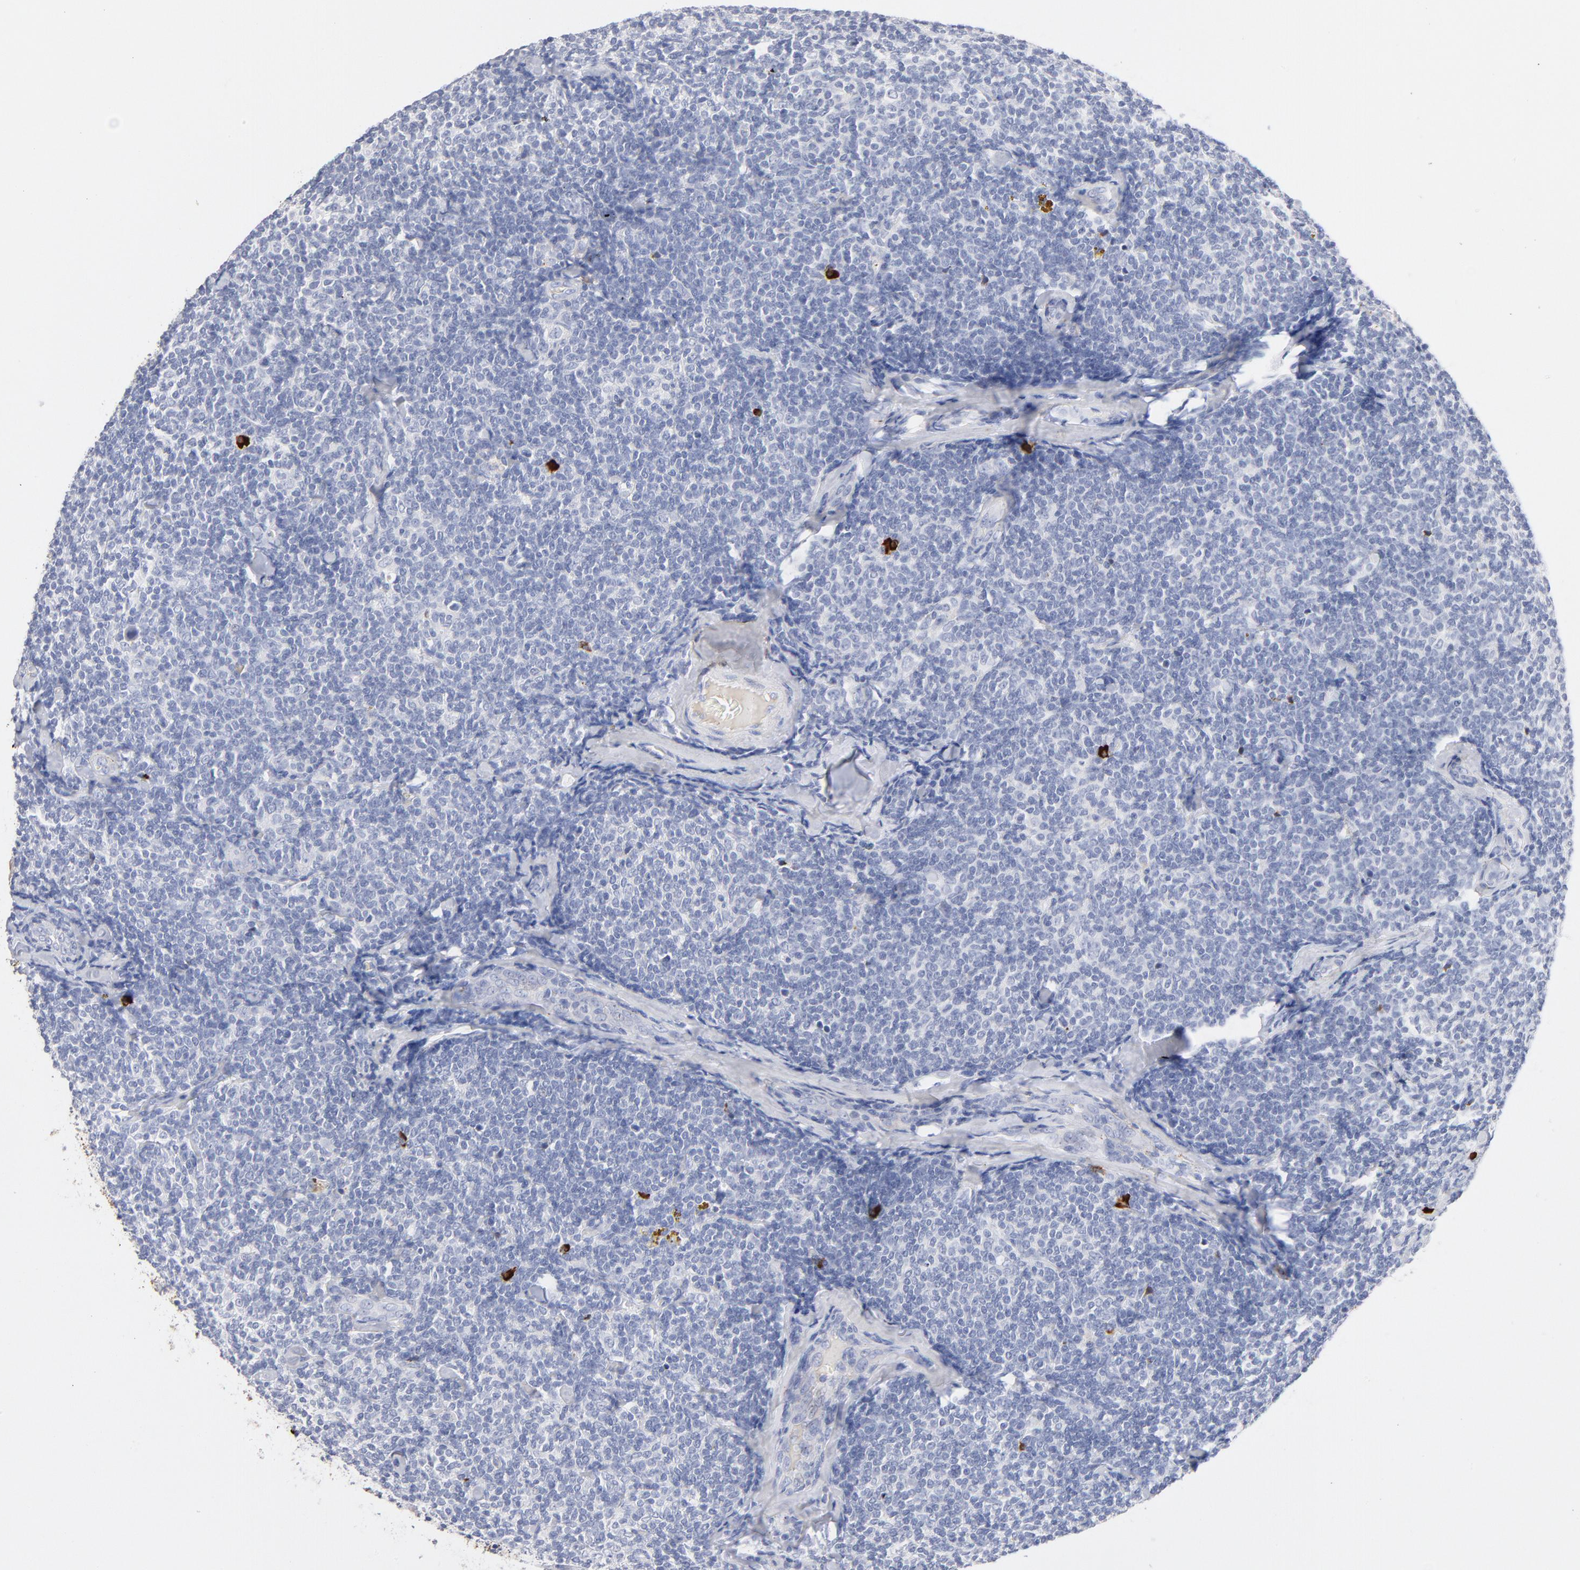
{"staining": {"intensity": "negative", "quantity": "none", "location": "none"}, "tissue": "lymphoma", "cell_type": "Tumor cells", "image_type": "cancer", "snomed": [{"axis": "morphology", "description": "Malignant lymphoma, non-Hodgkin's type, Low grade"}, {"axis": "topography", "description": "Lymph node"}], "caption": "An image of human lymphoma is negative for staining in tumor cells.", "gene": "PLAT", "patient": {"sex": "female", "age": 56}}